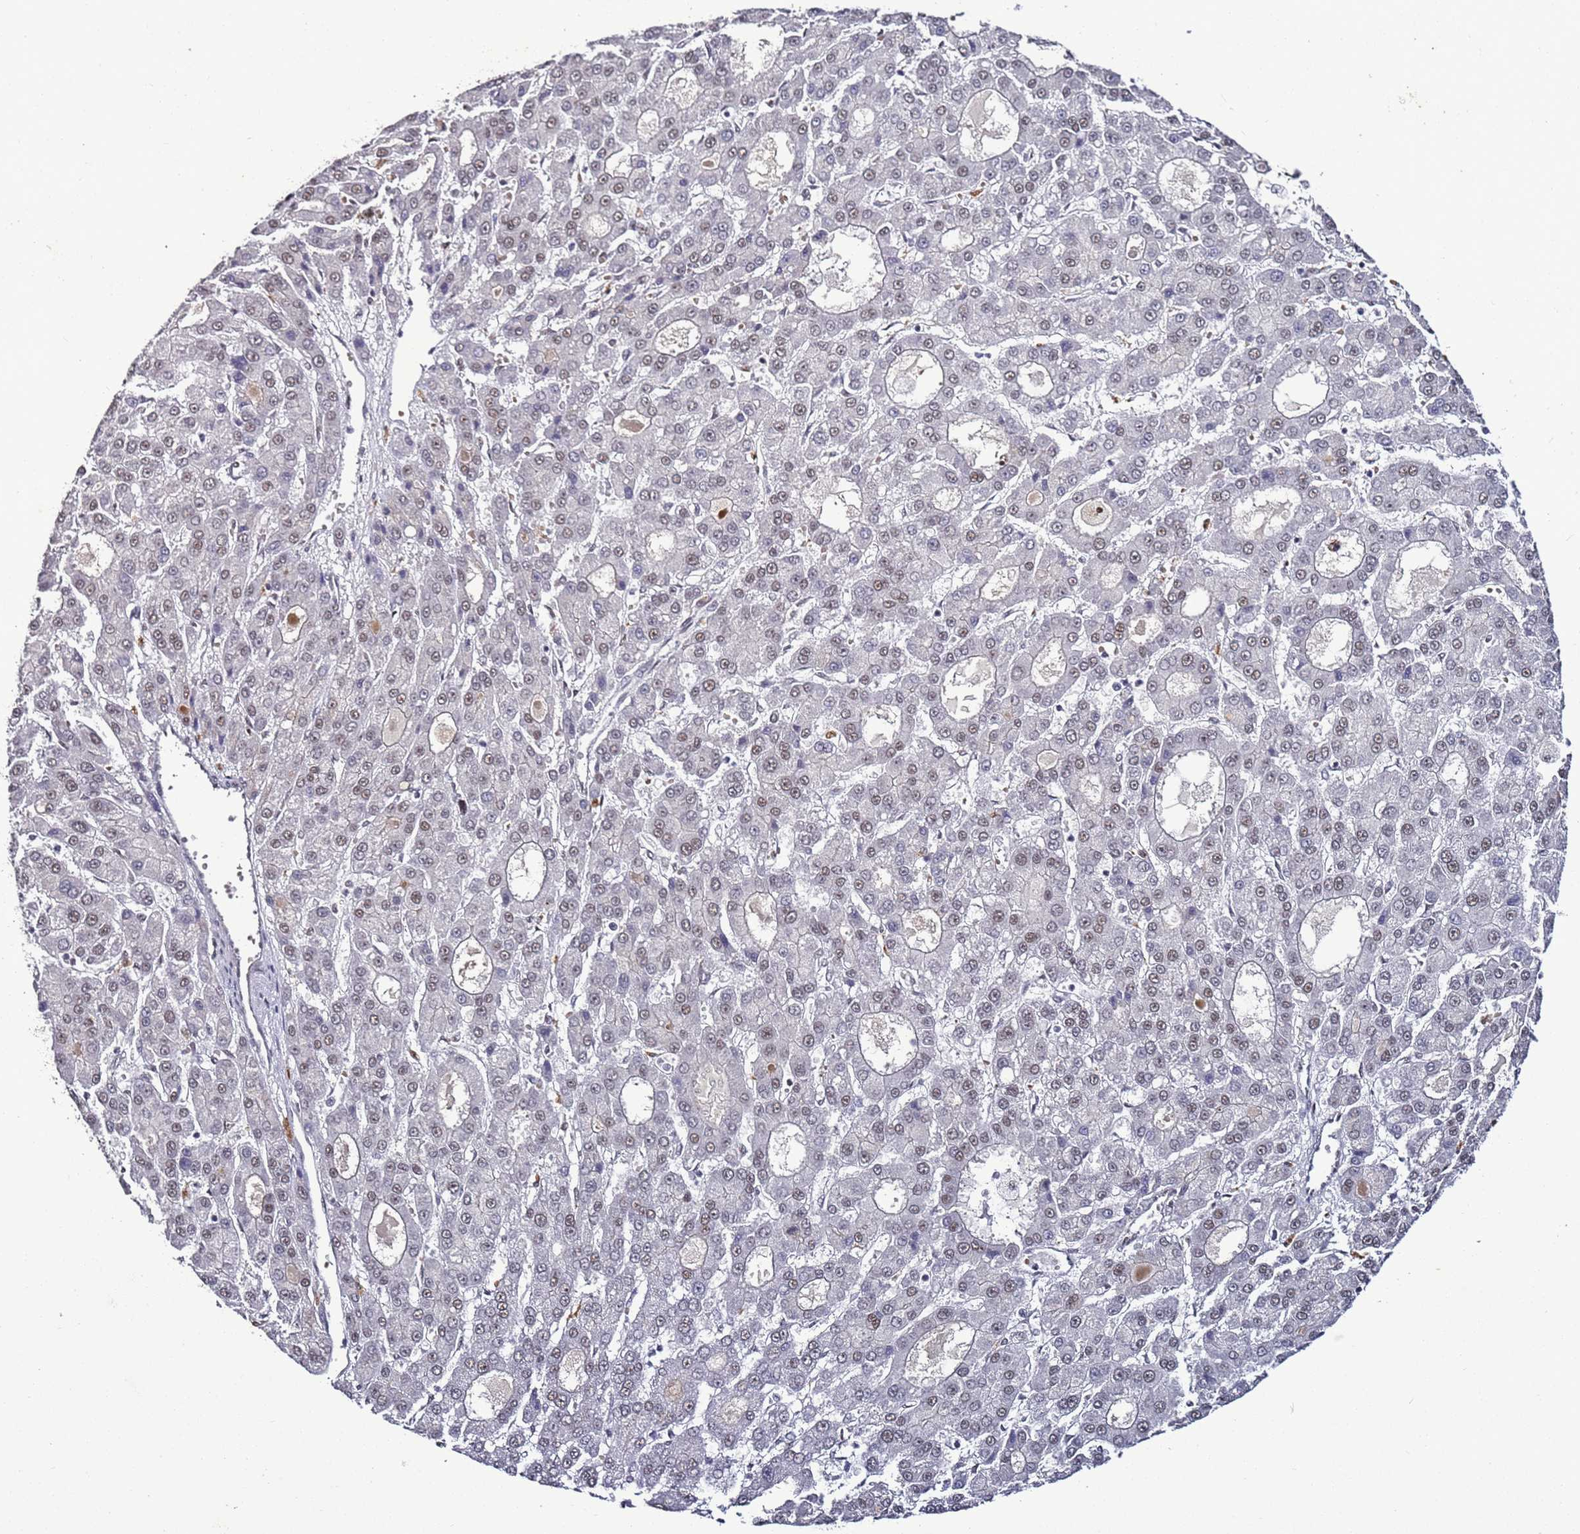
{"staining": {"intensity": "weak", "quantity": "<25%", "location": "nuclear"}, "tissue": "liver cancer", "cell_type": "Tumor cells", "image_type": "cancer", "snomed": [{"axis": "morphology", "description": "Carcinoma, Hepatocellular, NOS"}, {"axis": "topography", "description": "Liver"}], "caption": "Liver hepatocellular carcinoma was stained to show a protein in brown. There is no significant staining in tumor cells.", "gene": "PSMA7", "patient": {"sex": "male", "age": 70}}